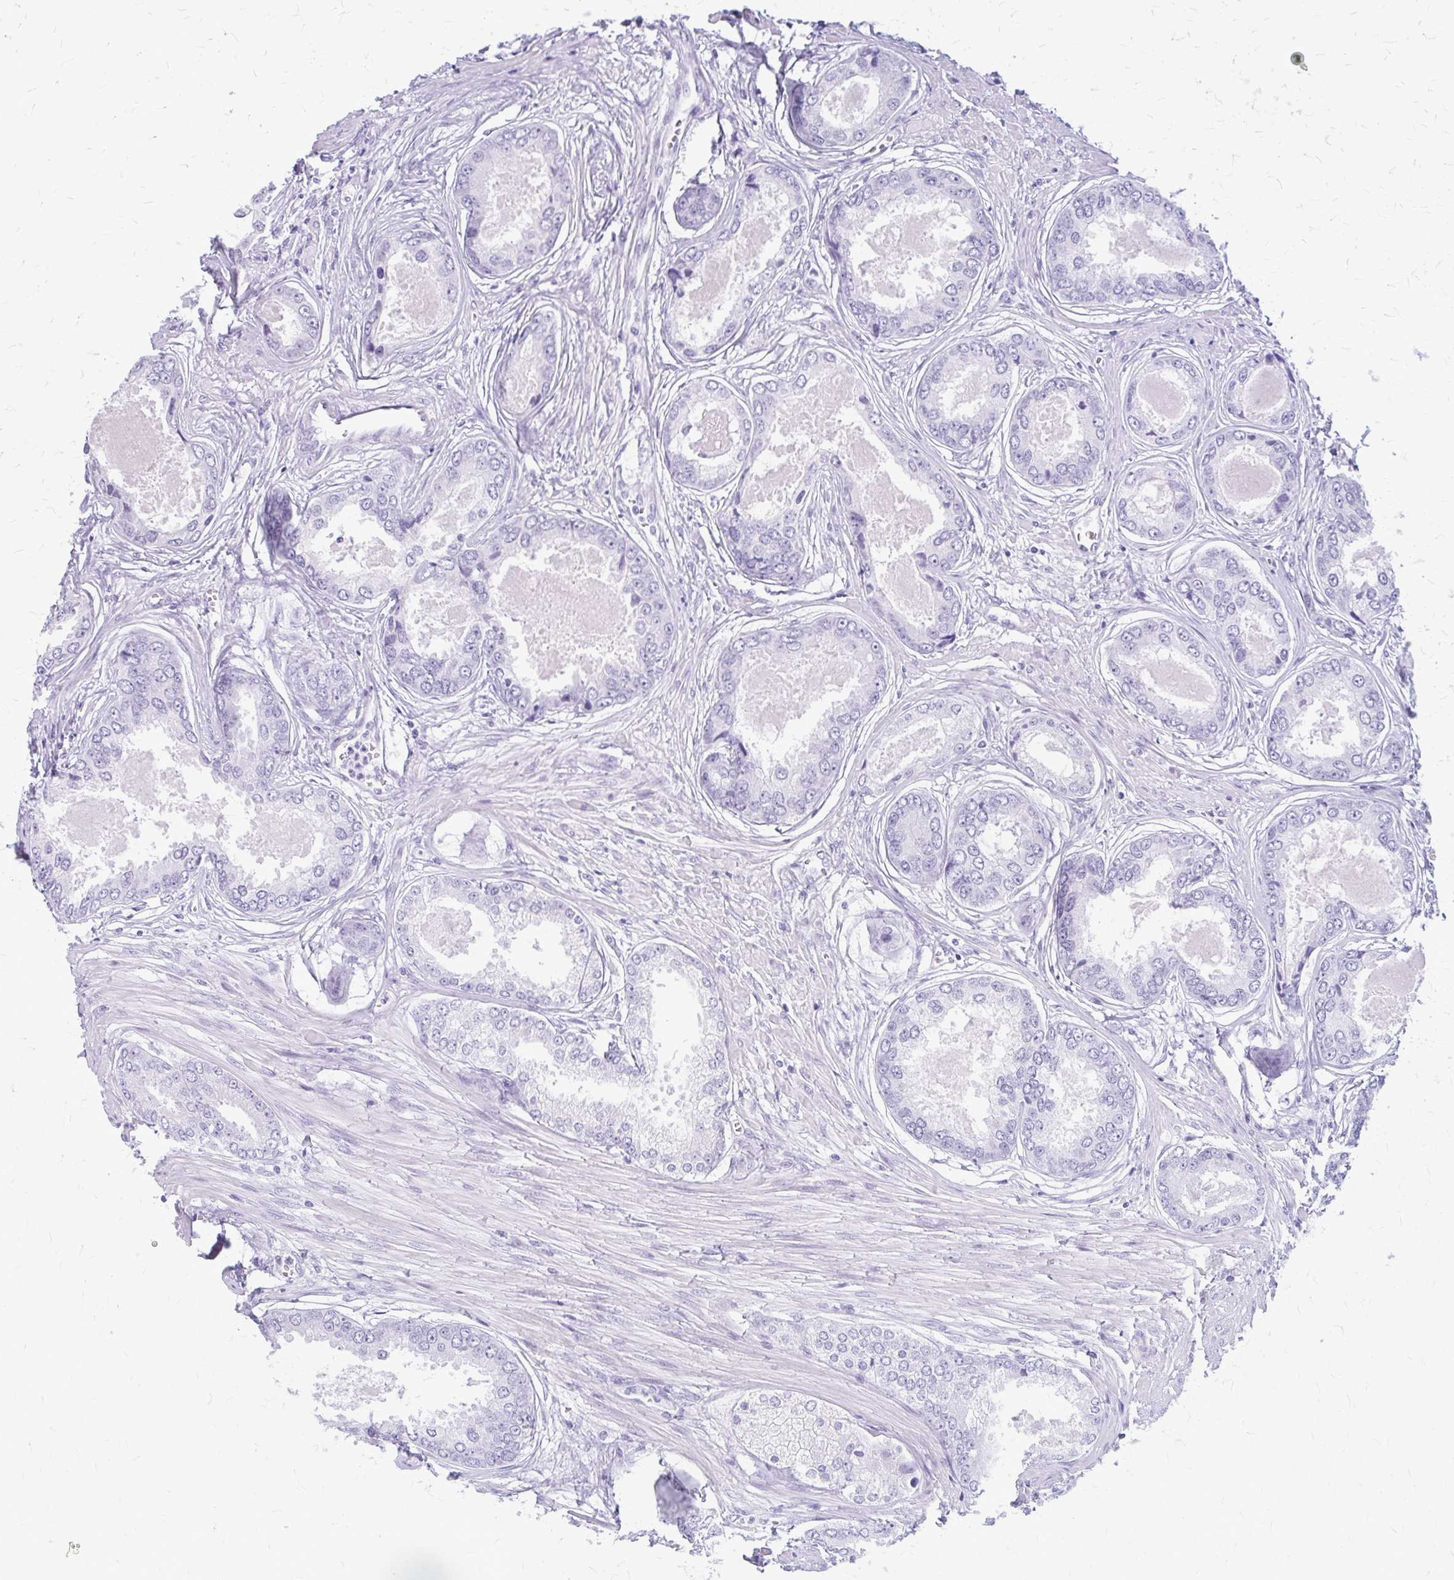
{"staining": {"intensity": "negative", "quantity": "none", "location": "none"}, "tissue": "prostate cancer", "cell_type": "Tumor cells", "image_type": "cancer", "snomed": [{"axis": "morphology", "description": "Adenocarcinoma, Low grade"}, {"axis": "topography", "description": "Prostate"}], "caption": "High magnification brightfield microscopy of prostate cancer stained with DAB (3,3'-diaminobenzidine) (brown) and counterstained with hematoxylin (blue): tumor cells show no significant expression.", "gene": "KLHDC7A", "patient": {"sex": "male", "age": 68}}